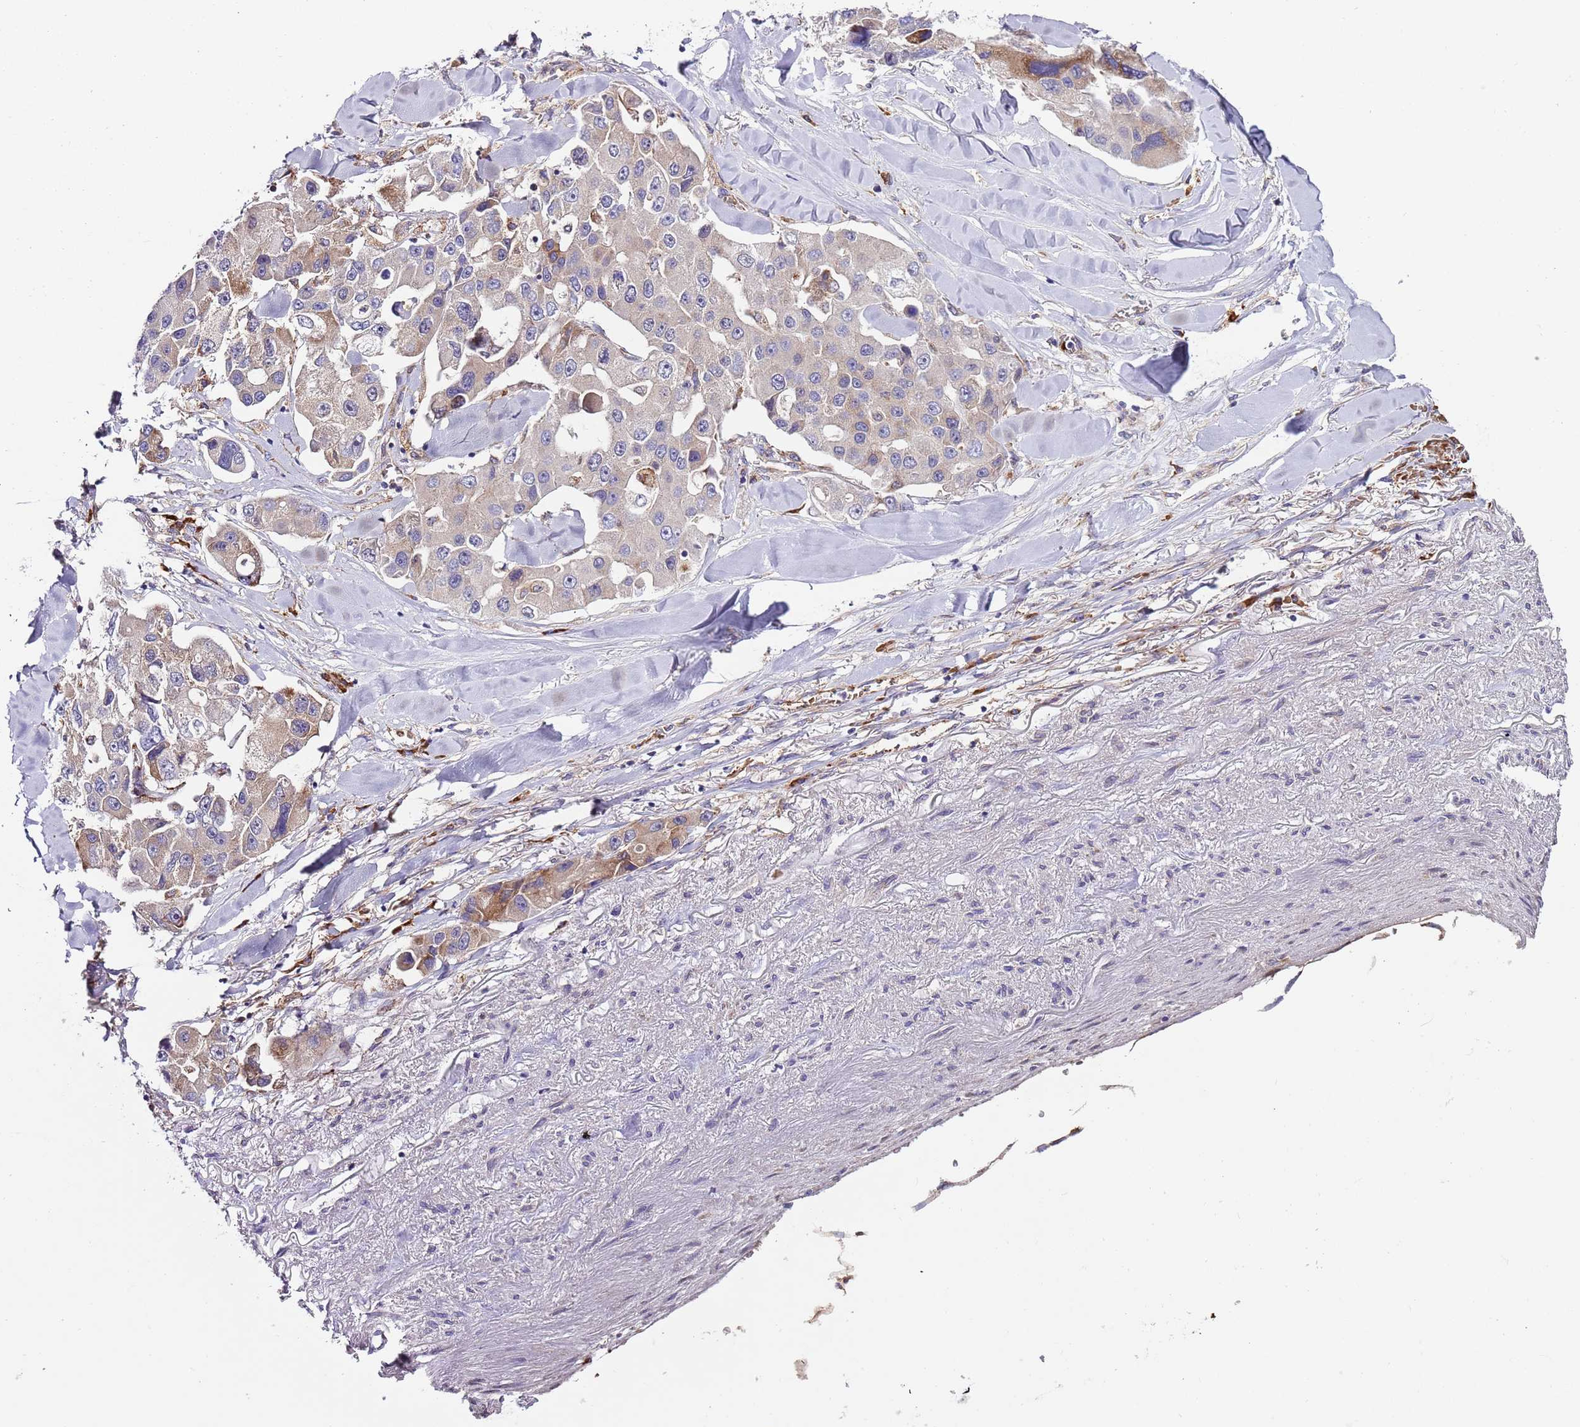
{"staining": {"intensity": "moderate", "quantity": "<25%", "location": "cytoplasmic/membranous"}, "tissue": "lung cancer", "cell_type": "Tumor cells", "image_type": "cancer", "snomed": [{"axis": "morphology", "description": "Adenocarcinoma, NOS"}, {"axis": "topography", "description": "Lung"}], "caption": "High-power microscopy captured an immunohistochemistry histopathology image of adenocarcinoma (lung), revealing moderate cytoplasmic/membranous staining in about <25% of tumor cells.", "gene": "VWCE", "patient": {"sex": "female", "age": 54}}